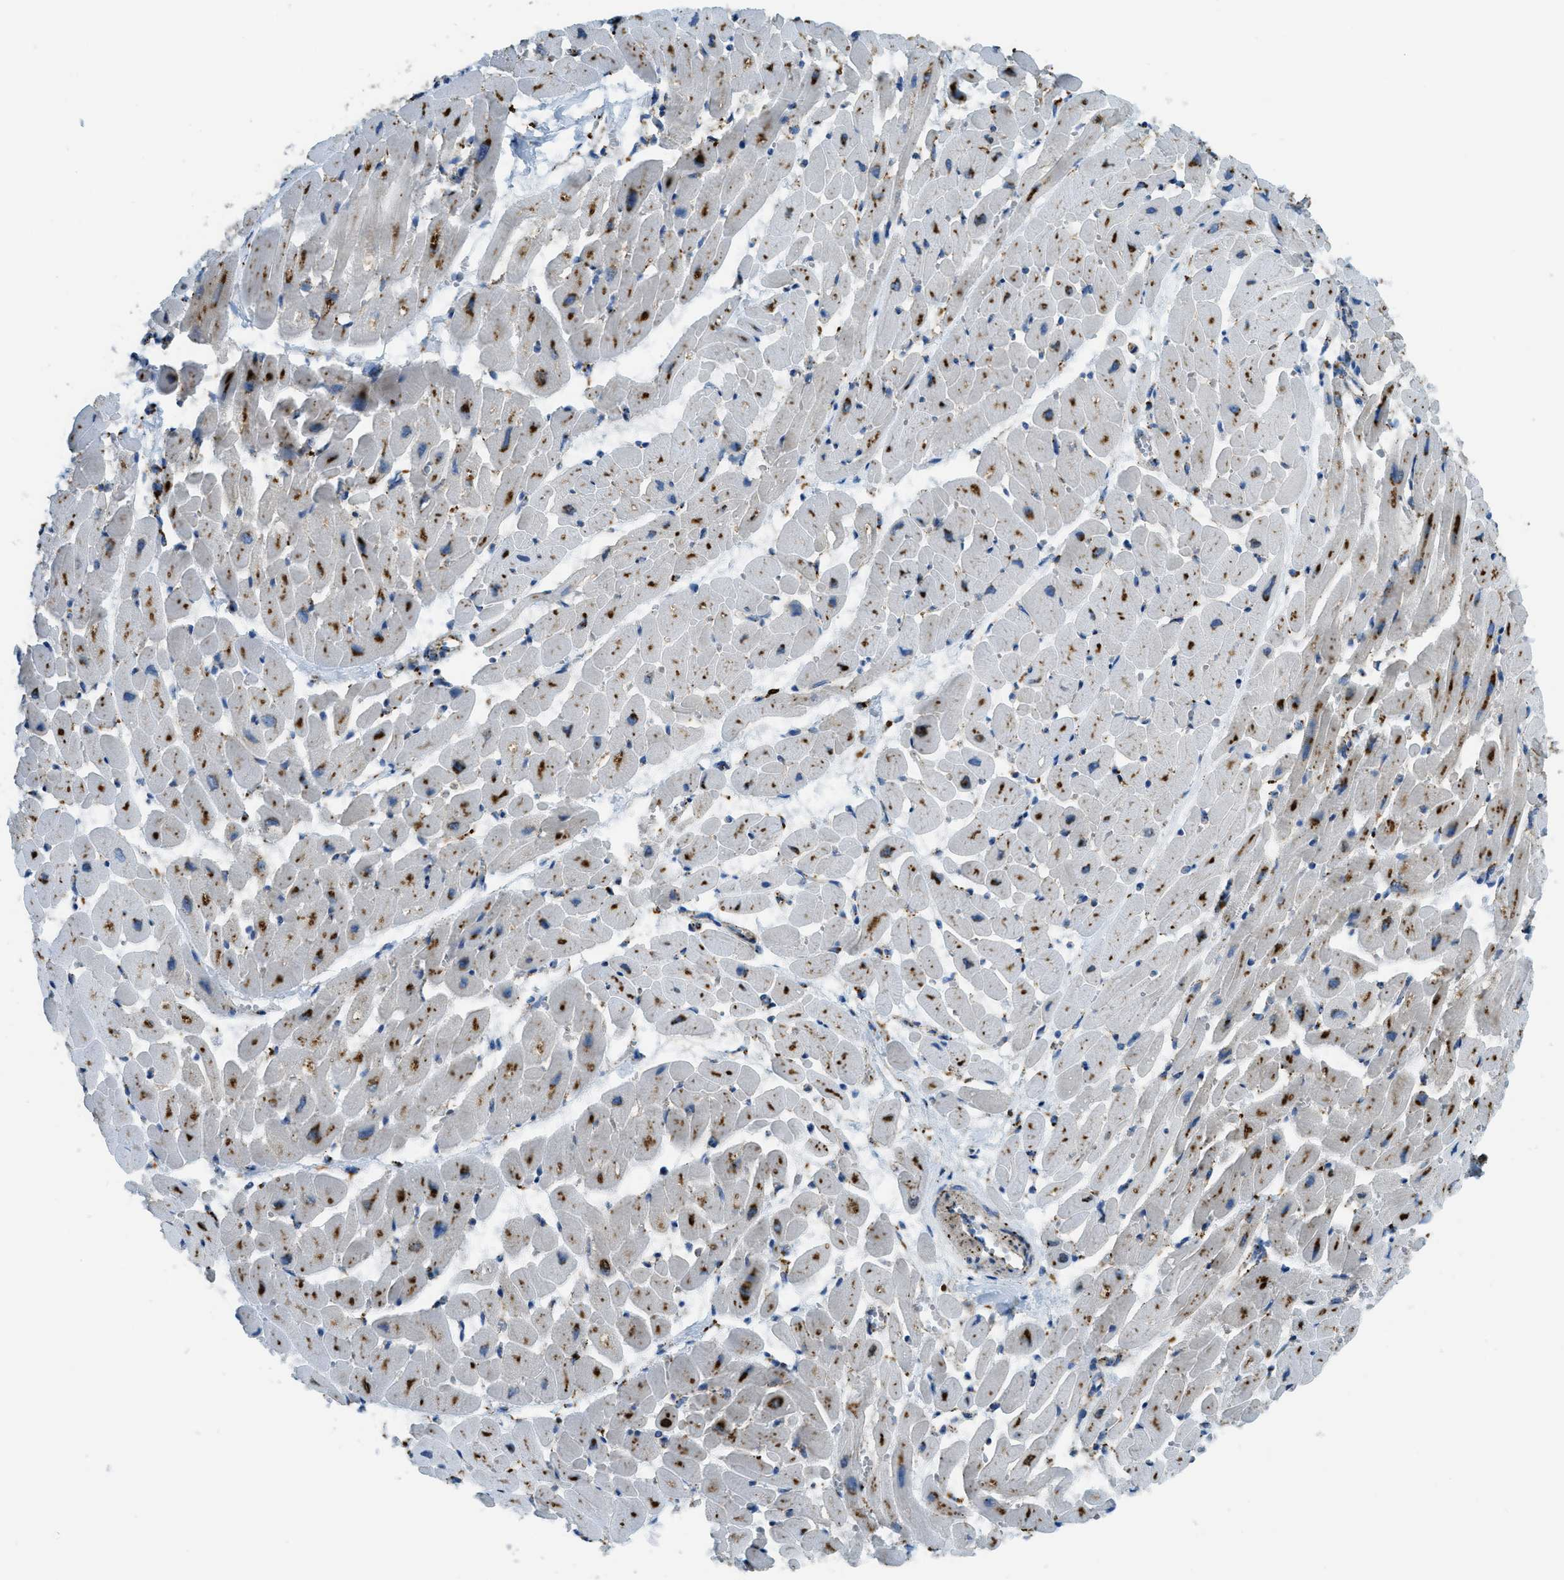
{"staining": {"intensity": "strong", "quantity": ">75%", "location": "cytoplasmic/membranous"}, "tissue": "heart muscle", "cell_type": "Cardiomyocytes", "image_type": "normal", "snomed": [{"axis": "morphology", "description": "Normal tissue, NOS"}, {"axis": "topography", "description": "Heart"}], "caption": "DAB (3,3'-diaminobenzidine) immunohistochemical staining of unremarkable heart muscle exhibits strong cytoplasmic/membranous protein staining in approximately >75% of cardiomyocytes.", "gene": "SCARB2", "patient": {"sex": "male", "age": 45}}